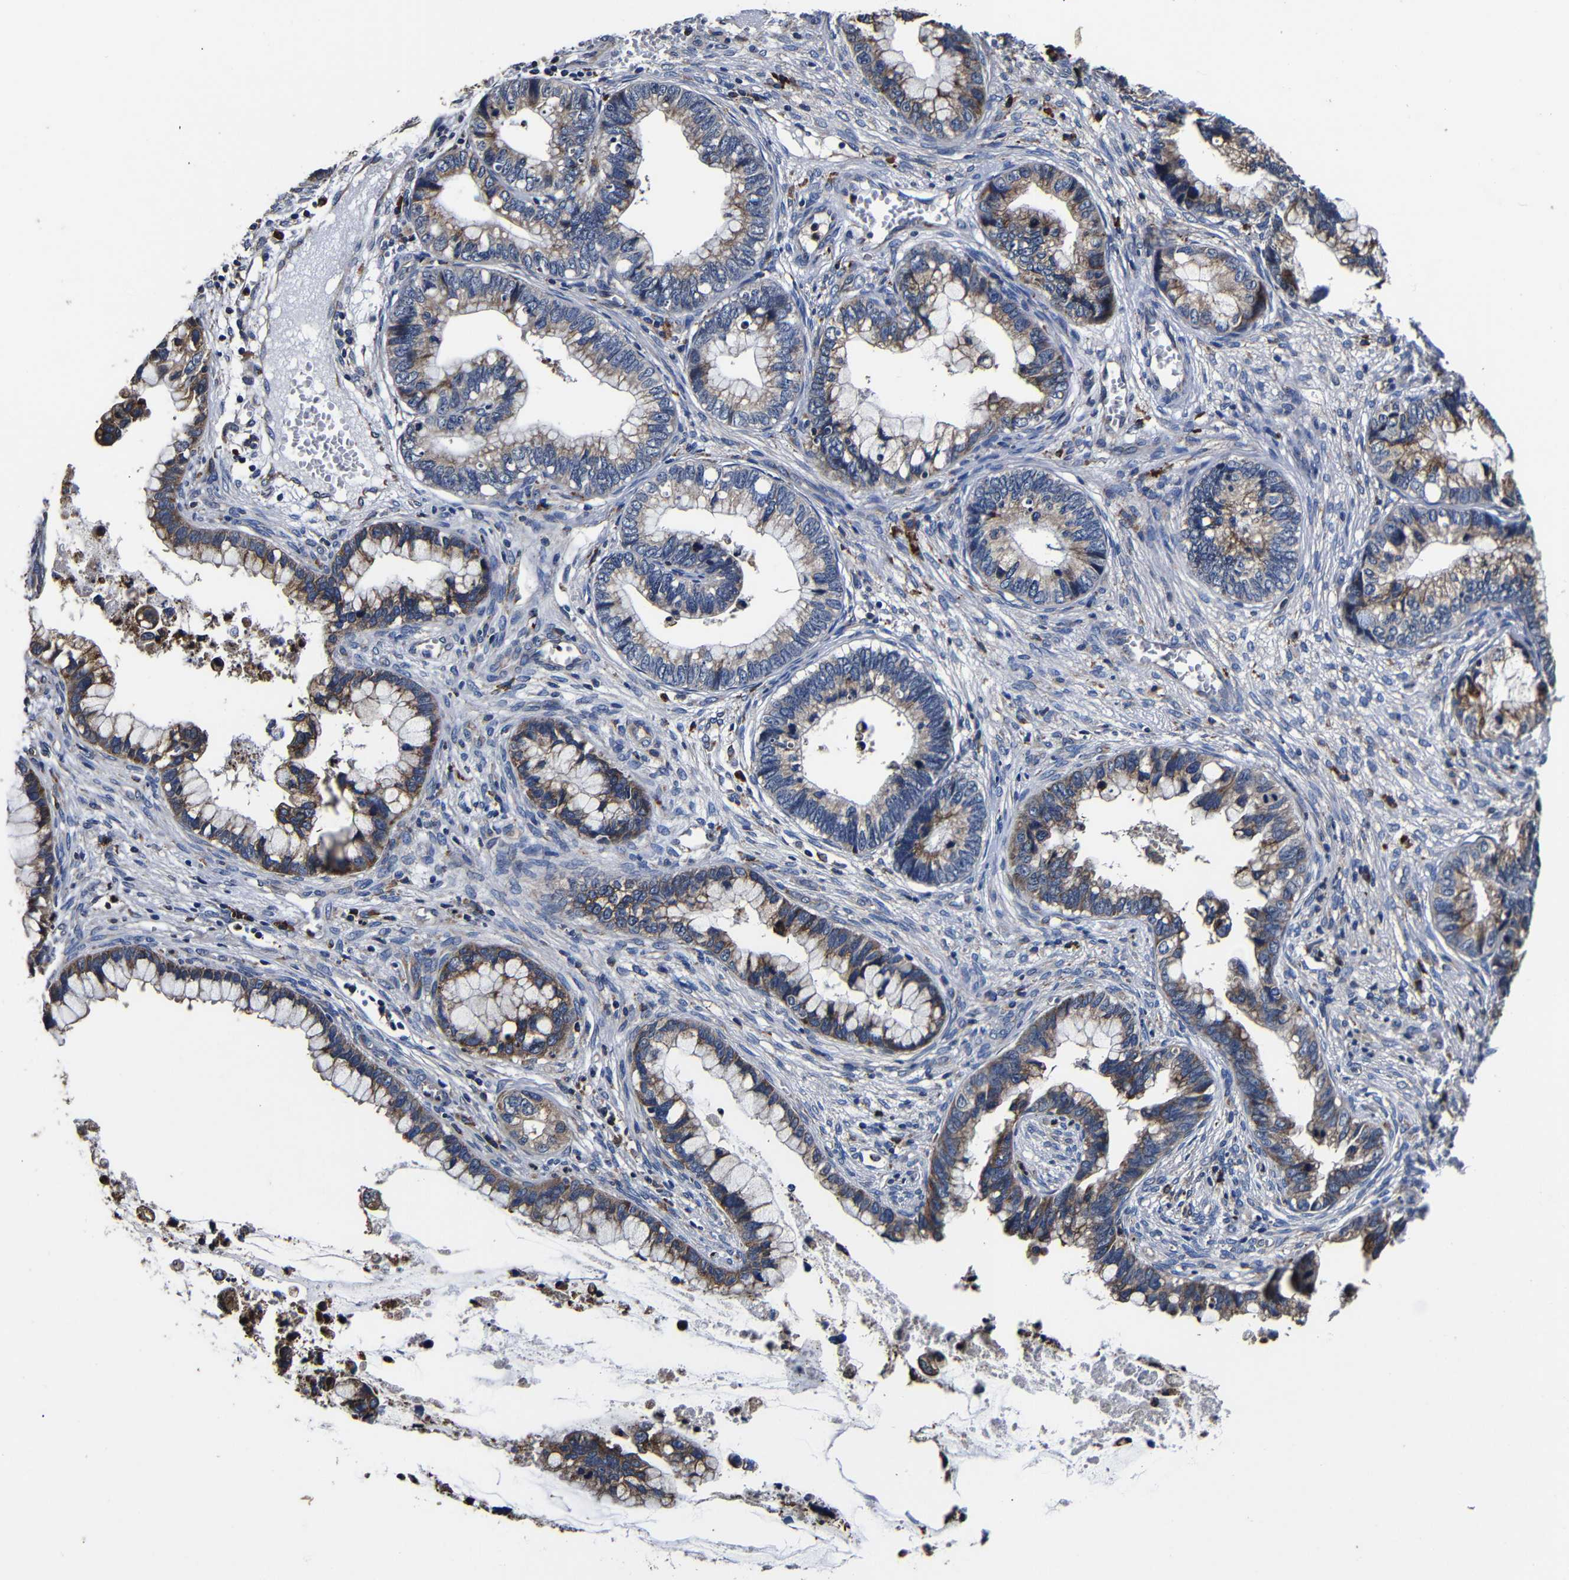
{"staining": {"intensity": "moderate", "quantity": ">75%", "location": "cytoplasmic/membranous"}, "tissue": "cervical cancer", "cell_type": "Tumor cells", "image_type": "cancer", "snomed": [{"axis": "morphology", "description": "Adenocarcinoma, NOS"}, {"axis": "topography", "description": "Cervix"}], "caption": "Moderate cytoplasmic/membranous protein staining is identified in about >75% of tumor cells in cervical adenocarcinoma.", "gene": "SCN9A", "patient": {"sex": "female", "age": 44}}